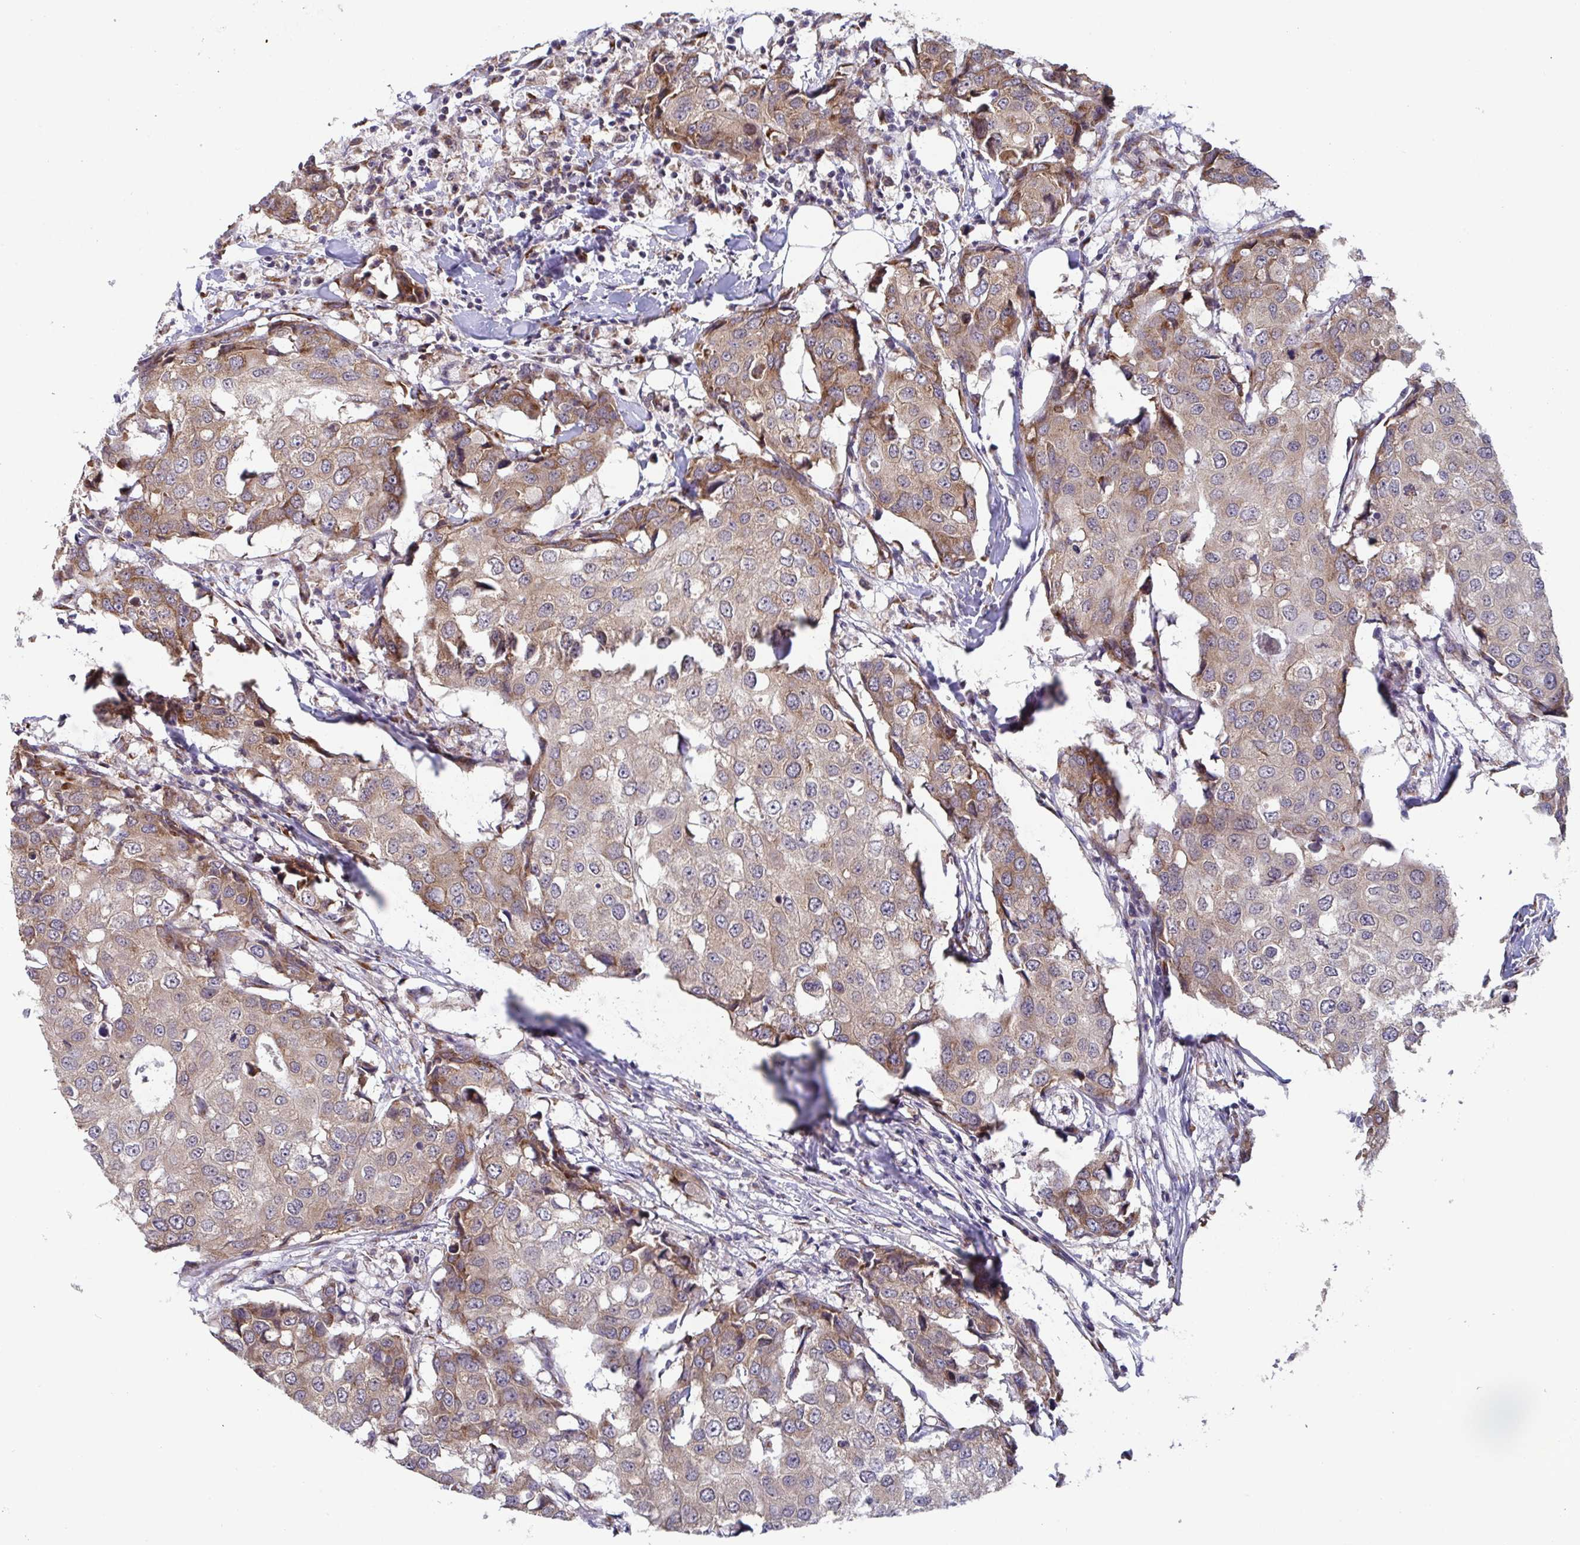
{"staining": {"intensity": "weak", "quantity": ">75%", "location": "cytoplasmic/membranous"}, "tissue": "breast cancer", "cell_type": "Tumor cells", "image_type": "cancer", "snomed": [{"axis": "morphology", "description": "Duct carcinoma"}, {"axis": "topography", "description": "Breast"}], "caption": "Tumor cells display low levels of weak cytoplasmic/membranous positivity in approximately >75% of cells in breast cancer (infiltrating ductal carcinoma). (brown staining indicates protein expression, while blue staining denotes nuclei).", "gene": "ATP5MJ", "patient": {"sex": "female", "age": 27}}